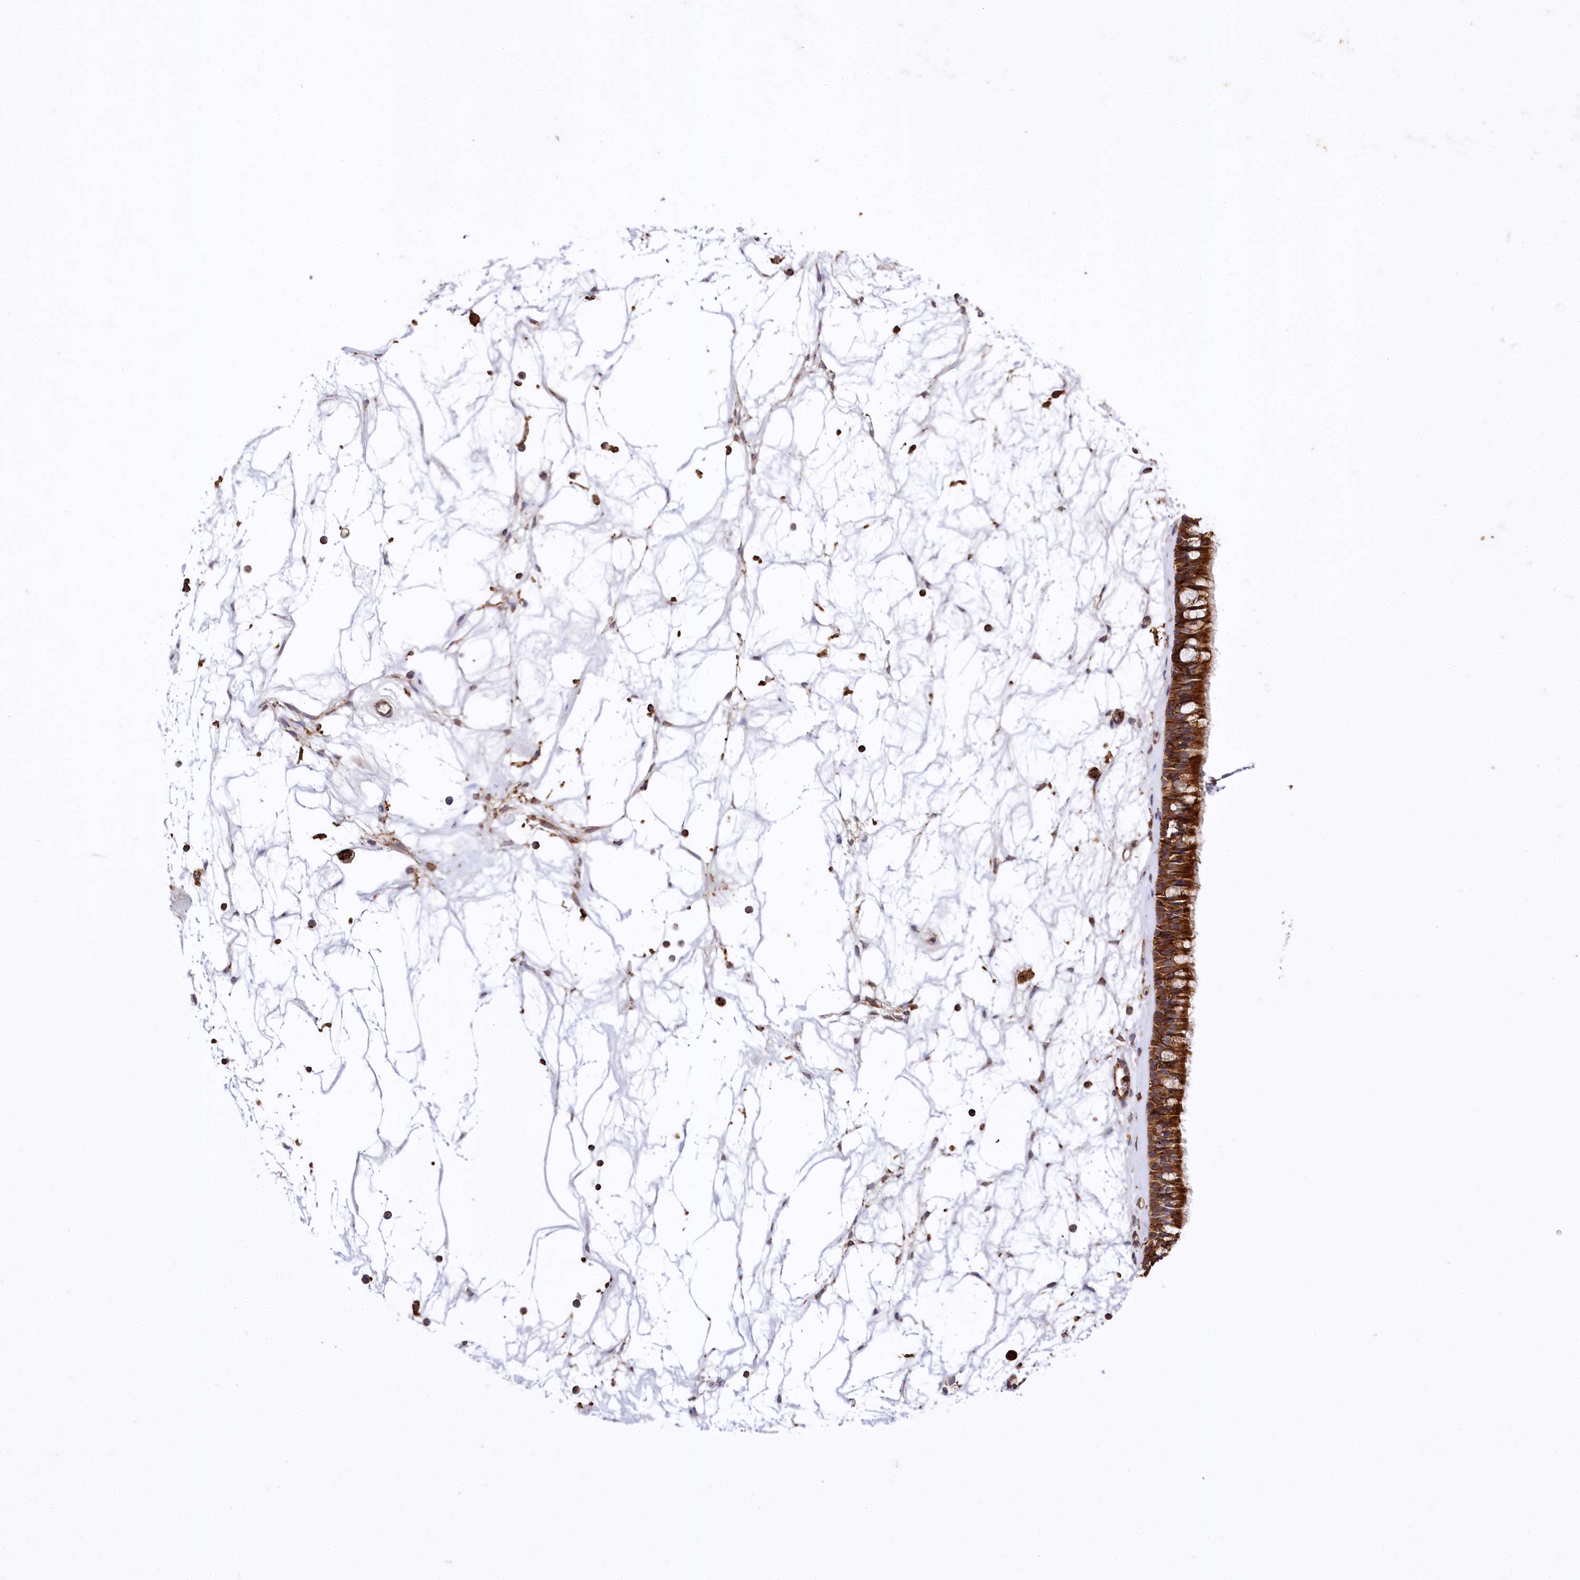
{"staining": {"intensity": "strong", "quantity": ">75%", "location": "cytoplasmic/membranous"}, "tissue": "nasopharynx", "cell_type": "Respiratory epithelial cells", "image_type": "normal", "snomed": [{"axis": "morphology", "description": "Normal tissue, NOS"}, {"axis": "topography", "description": "Nasopharynx"}], "caption": "This photomicrograph exhibits IHC staining of unremarkable human nasopharynx, with high strong cytoplasmic/membranous positivity in approximately >75% of respiratory epithelial cells.", "gene": "CARD19", "patient": {"sex": "male", "age": 64}}